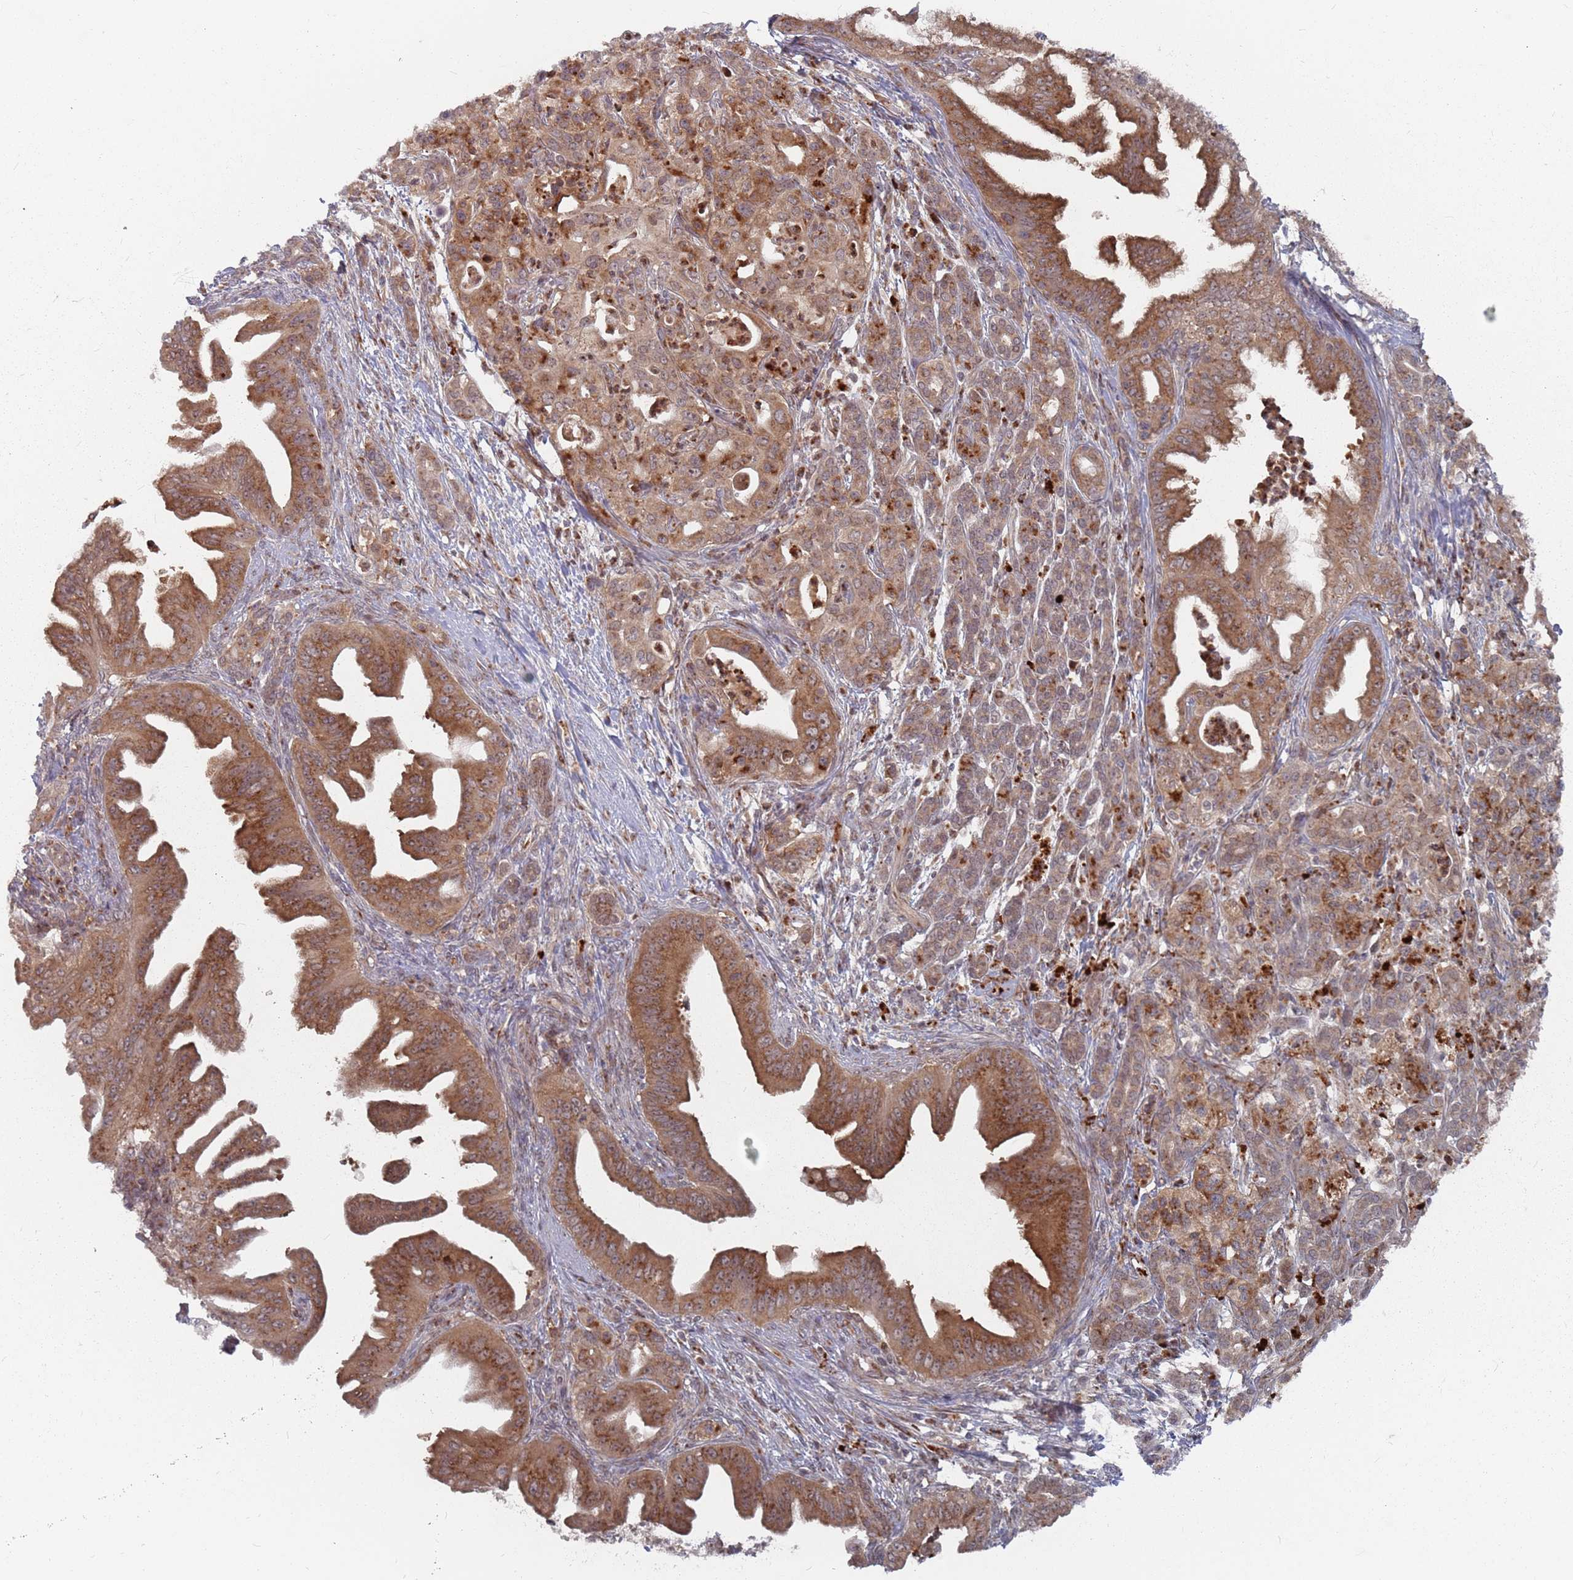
{"staining": {"intensity": "strong", "quantity": ">75%", "location": "cytoplasmic/membranous"}, "tissue": "pancreatic cancer", "cell_type": "Tumor cells", "image_type": "cancer", "snomed": [{"axis": "morphology", "description": "Adenocarcinoma, NOS"}, {"axis": "topography", "description": "Pancreas"}], "caption": "Immunohistochemistry (IHC) histopathology image of neoplastic tissue: pancreatic cancer (adenocarcinoma) stained using IHC exhibits high levels of strong protein expression localized specifically in the cytoplasmic/membranous of tumor cells, appearing as a cytoplasmic/membranous brown color.", "gene": "FMO4", "patient": {"sex": "male", "age": 58}}